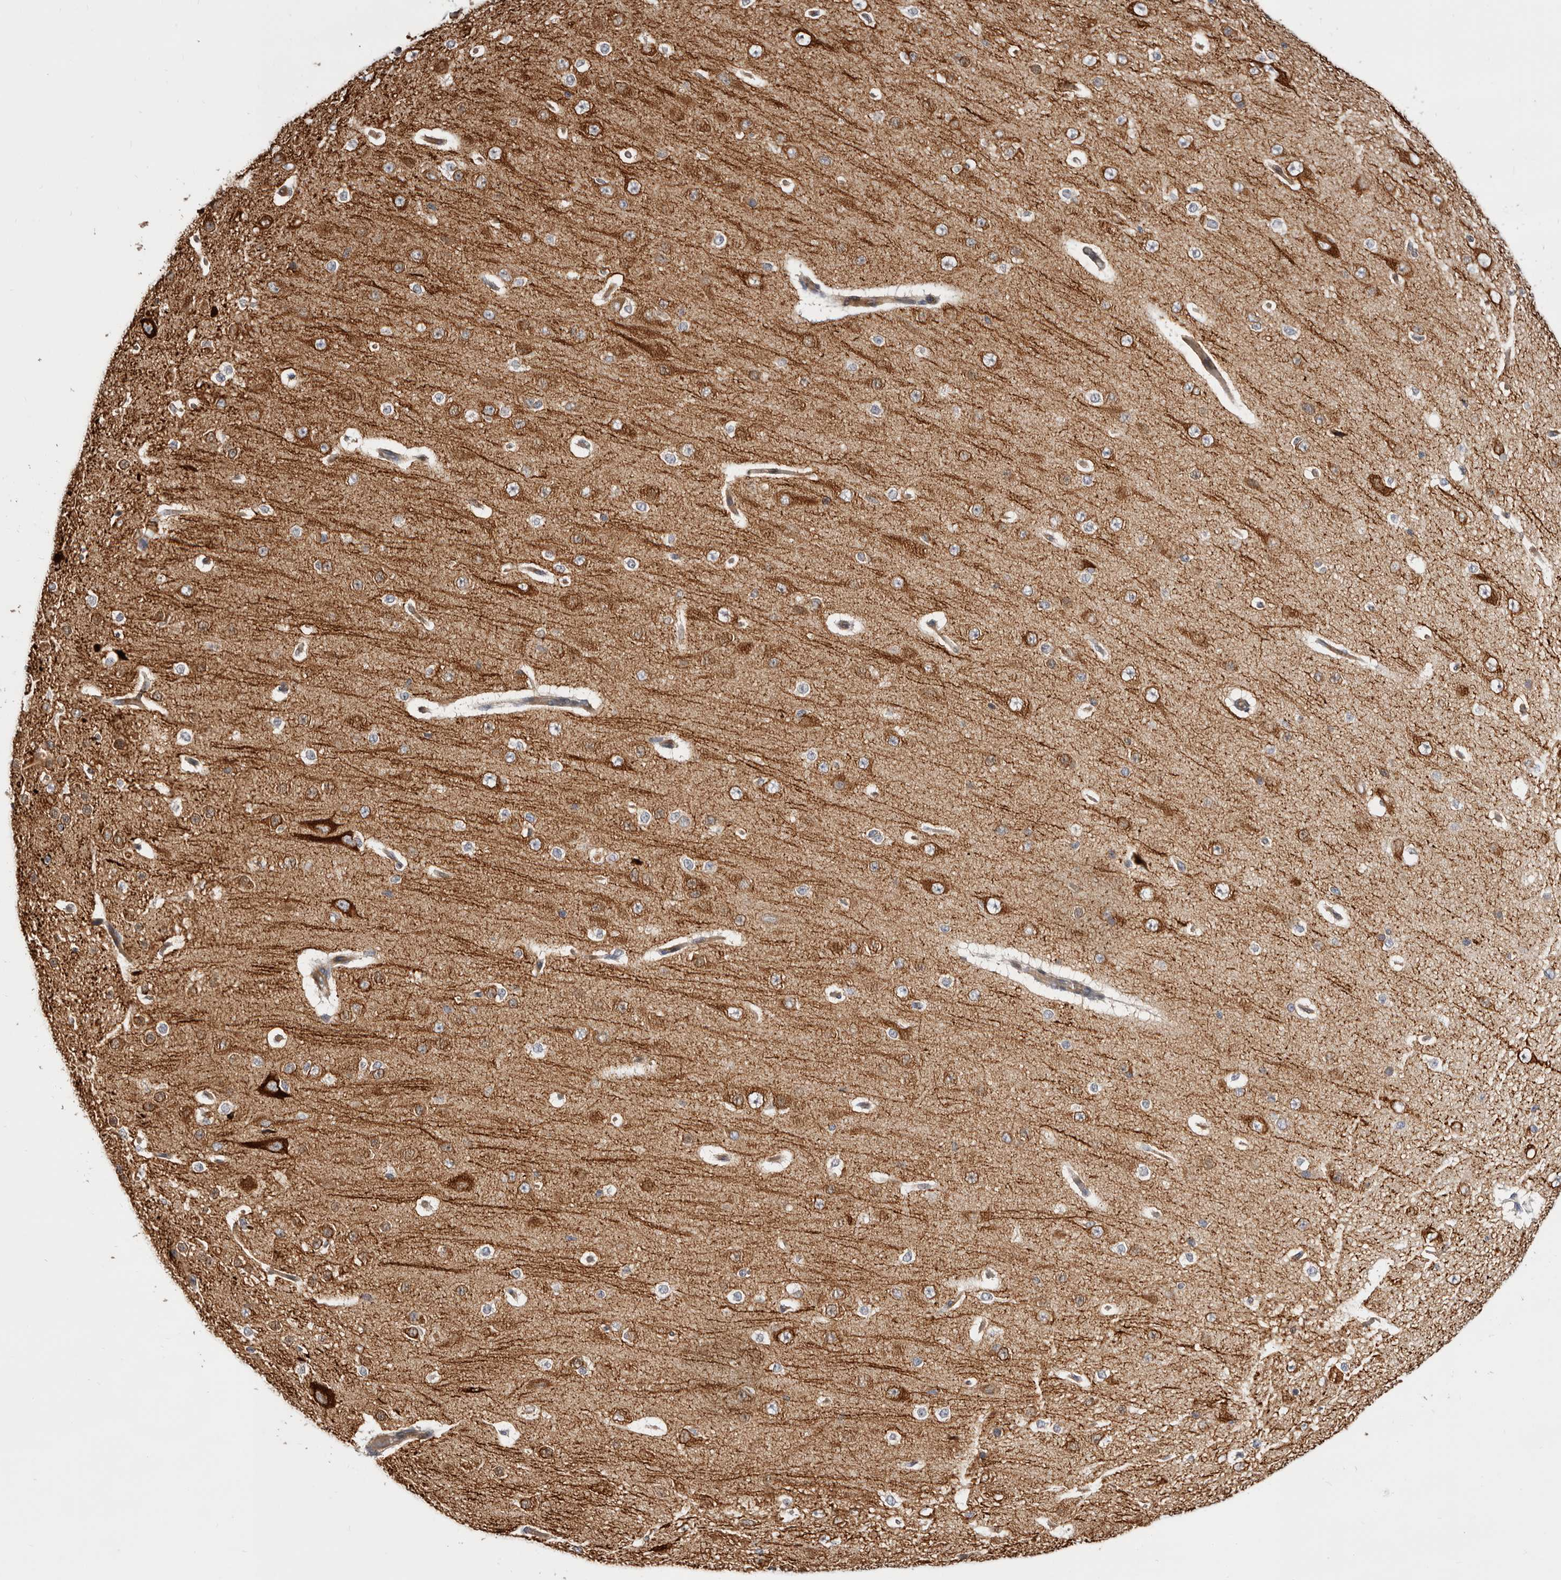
{"staining": {"intensity": "weak", "quantity": "25%-75%", "location": "cytoplasmic/membranous"}, "tissue": "cerebral cortex", "cell_type": "Endothelial cells", "image_type": "normal", "snomed": [{"axis": "morphology", "description": "Normal tissue, NOS"}, {"axis": "morphology", "description": "Developmental malformation"}, {"axis": "topography", "description": "Cerebral cortex"}], "caption": "Cerebral cortex stained for a protein (brown) reveals weak cytoplasmic/membranous positive positivity in approximately 25%-75% of endothelial cells.", "gene": "DOP1A", "patient": {"sex": "female", "age": 30}}